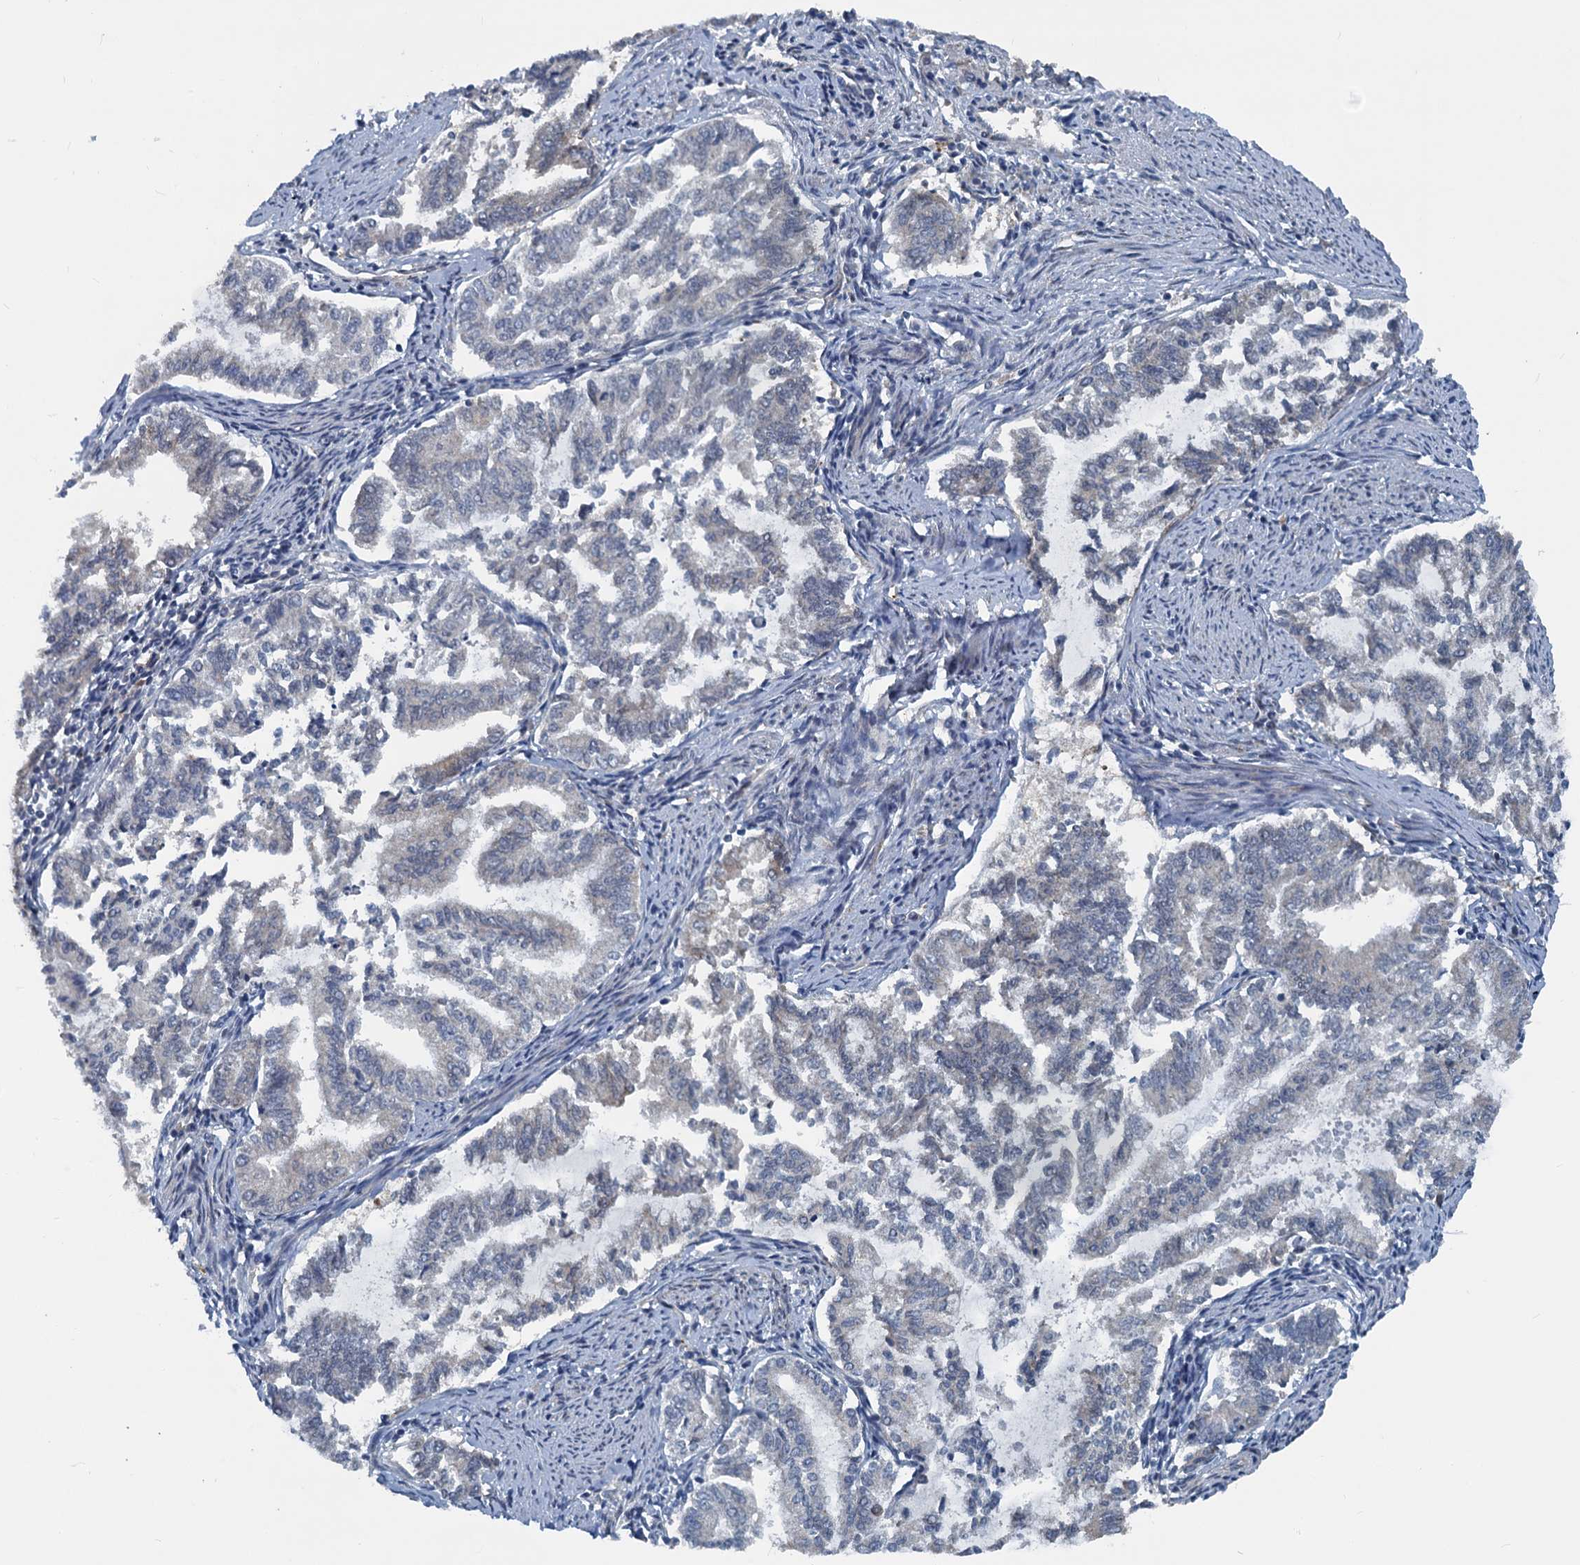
{"staining": {"intensity": "negative", "quantity": "none", "location": "none"}, "tissue": "endometrial cancer", "cell_type": "Tumor cells", "image_type": "cancer", "snomed": [{"axis": "morphology", "description": "Adenocarcinoma, NOS"}, {"axis": "topography", "description": "Endometrium"}], "caption": "IHC image of neoplastic tissue: human endometrial cancer stained with DAB (3,3'-diaminobenzidine) displays no significant protein expression in tumor cells.", "gene": "GCLM", "patient": {"sex": "female", "age": 79}}